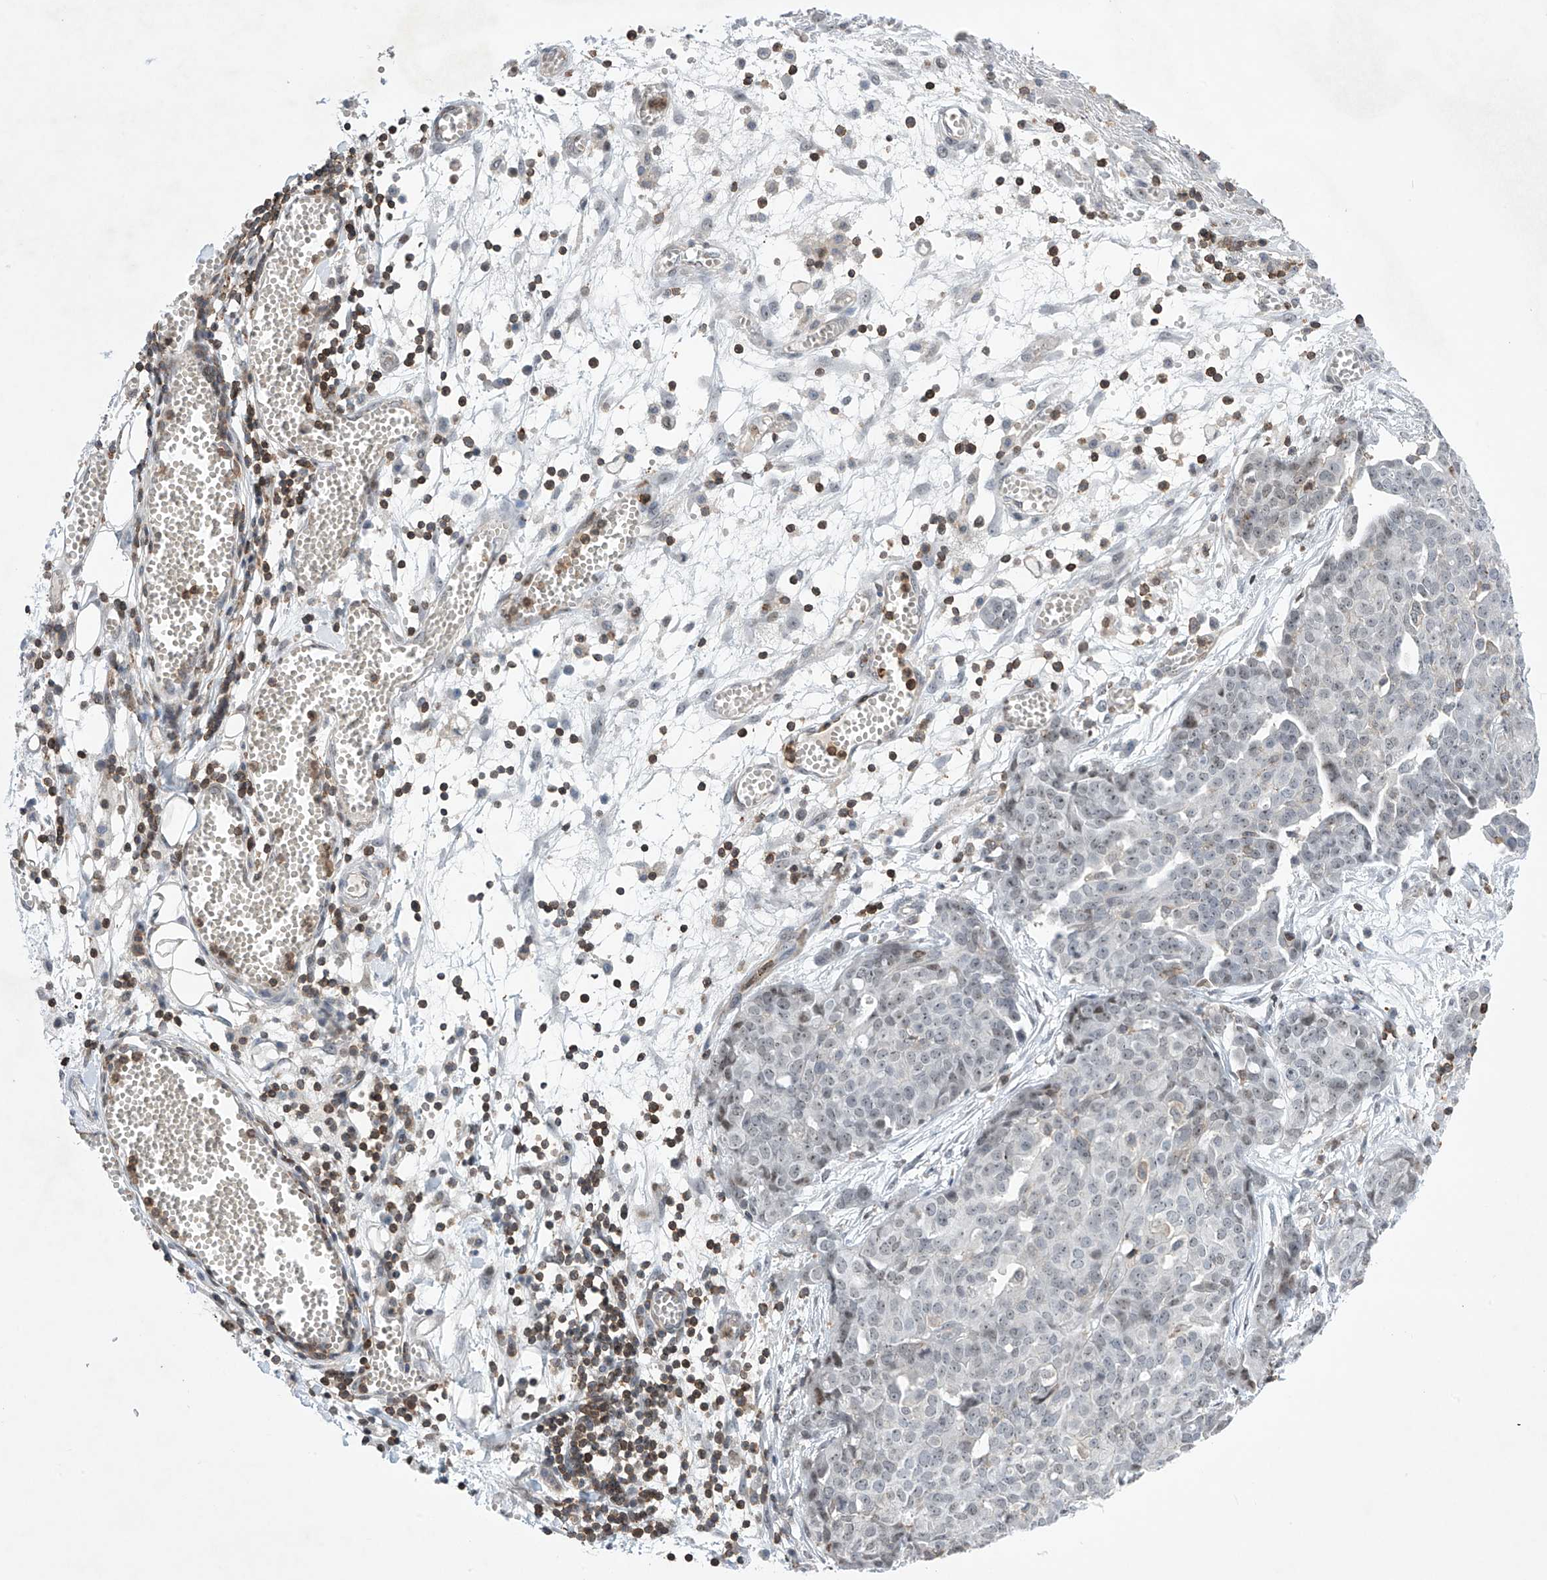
{"staining": {"intensity": "weak", "quantity": "25%-75%", "location": "nuclear"}, "tissue": "ovarian cancer", "cell_type": "Tumor cells", "image_type": "cancer", "snomed": [{"axis": "morphology", "description": "Cystadenocarcinoma, serous, NOS"}, {"axis": "topography", "description": "Soft tissue"}, {"axis": "topography", "description": "Ovary"}], "caption": "Immunohistochemistry (IHC) staining of ovarian cancer, which demonstrates low levels of weak nuclear positivity in about 25%-75% of tumor cells indicating weak nuclear protein staining. The staining was performed using DAB (brown) for protein detection and nuclei were counterstained in hematoxylin (blue).", "gene": "MSL3", "patient": {"sex": "female", "age": 57}}